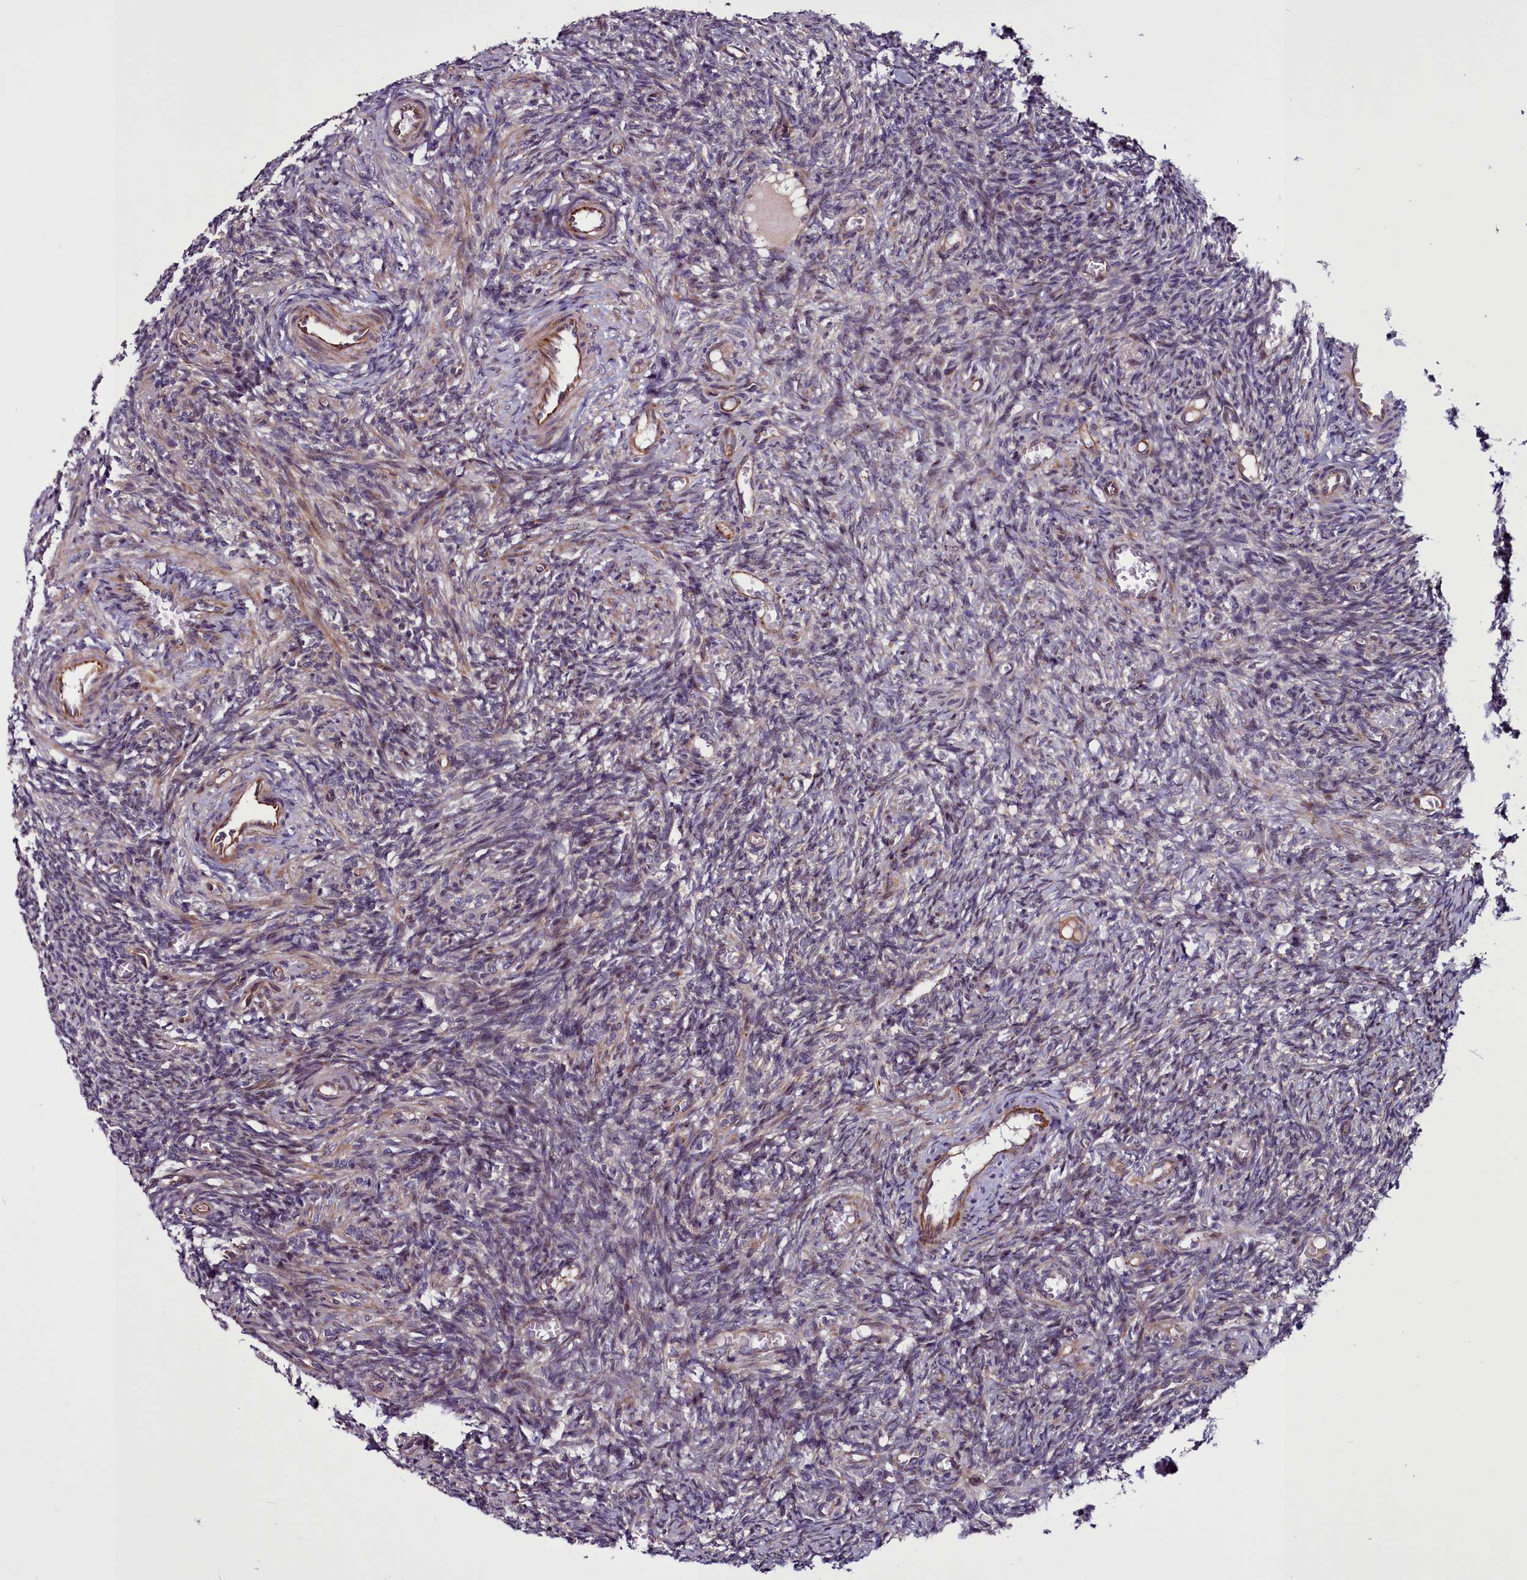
{"staining": {"intensity": "weak", "quantity": "<25%", "location": "cytoplasmic/membranous"}, "tissue": "ovary", "cell_type": "Ovarian stroma cells", "image_type": "normal", "snomed": [{"axis": "morphology", "description": "Normal tissue, NOS"}, {"axis": "topography", "description": "Ovary"}], "caption": "High magnification brightfield microscopy of normal ovary stained with DAB (brown) and counterstained with hematoxylin (blue): ovarian stroma cells show no significant staining.", "gene": "MCRIP1", "patient": {"sex": "female", "age": 27}}